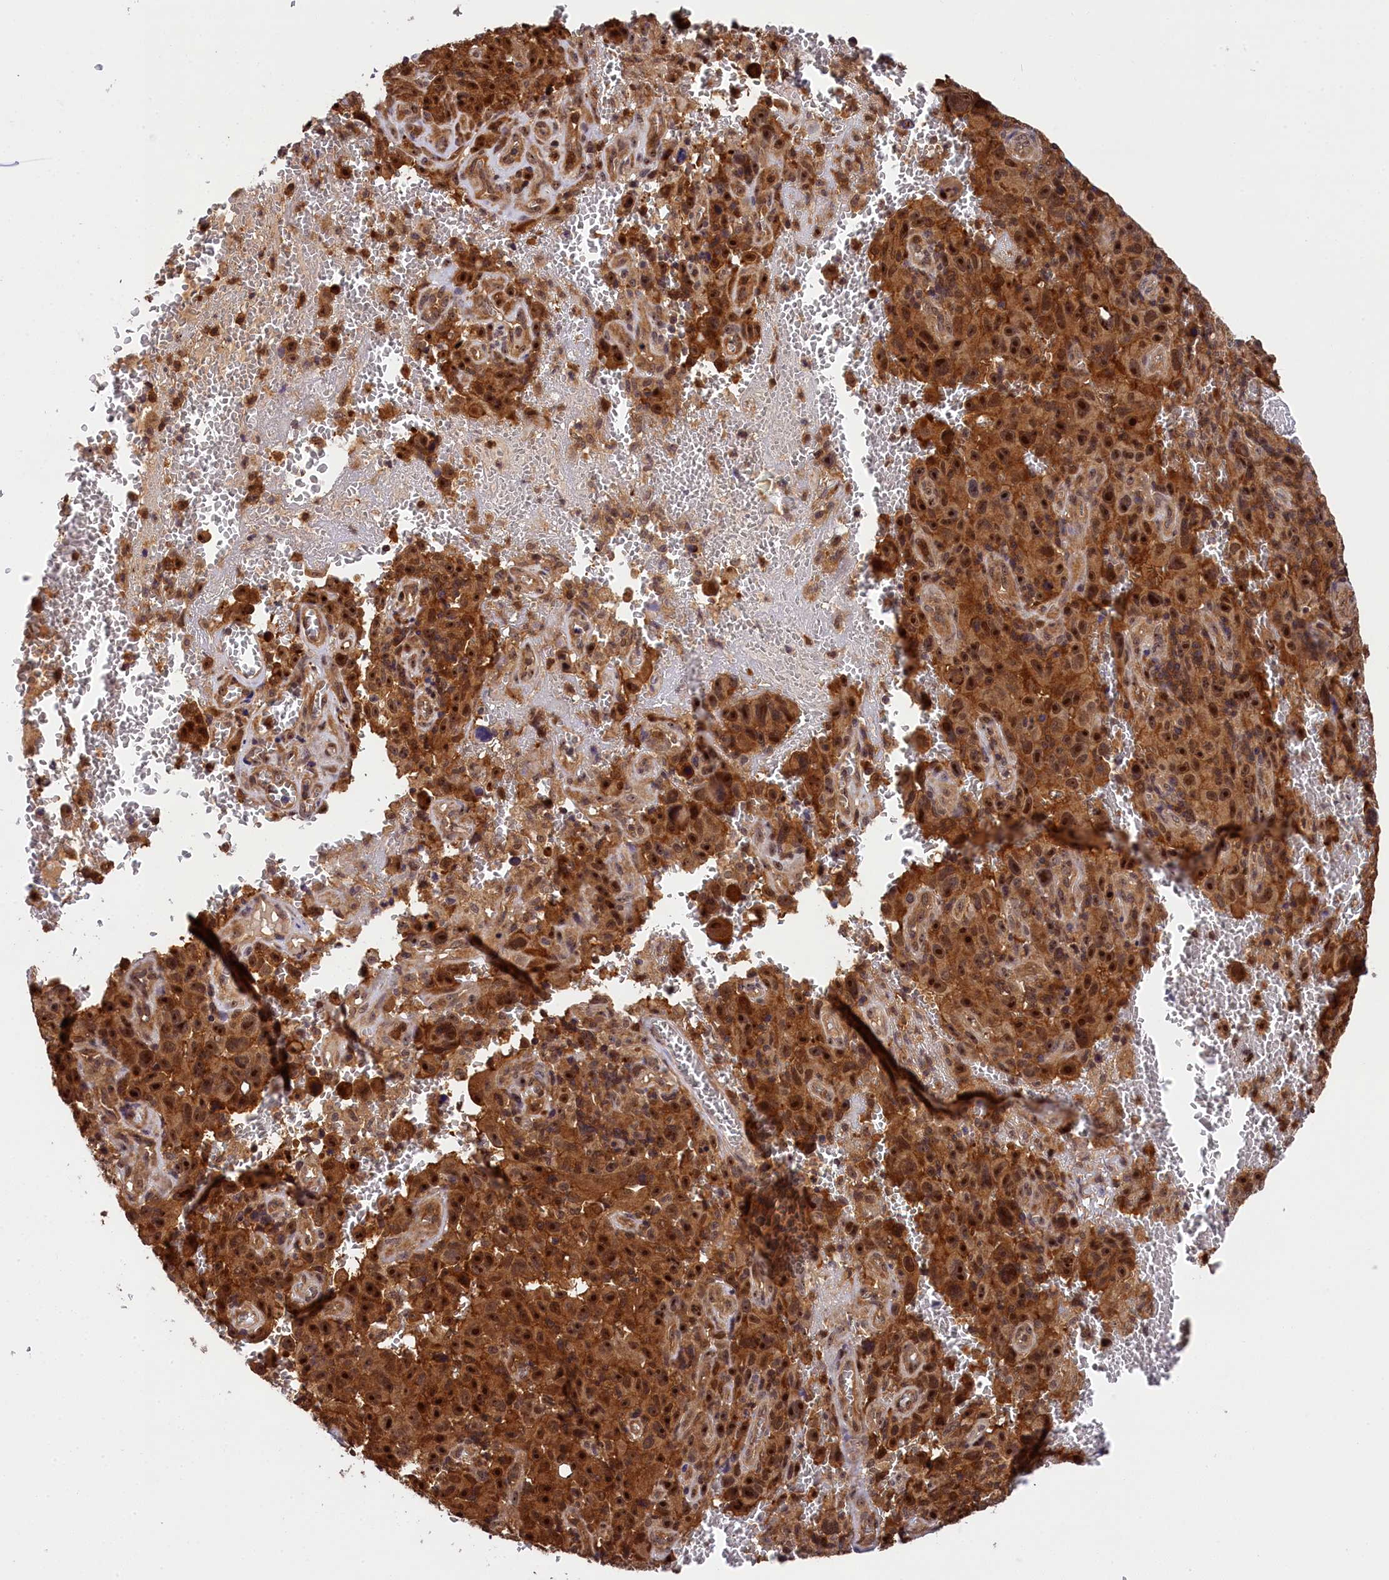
{"staining": {"intensity": "strong", "quantity": ">75%", "location": "cytoplasmic/membranous,nuclear"}, "tissue": "melanoma", "cell_type": "Tumor cells", "image_type": "cancer", "snomed": [{"axis": "morphology", "description": "Malignant melanoma, NOS"}, {"axis": "topography", "description": "Skin"}], "caption": "Protein expression analysis of malignant melanoma reveals strong cytoplasmic/membranous and nuclear expression in approximately >75% of tumor cells.", "gene": "EIF6", "patient": {"sex": "female", "age": 82}}